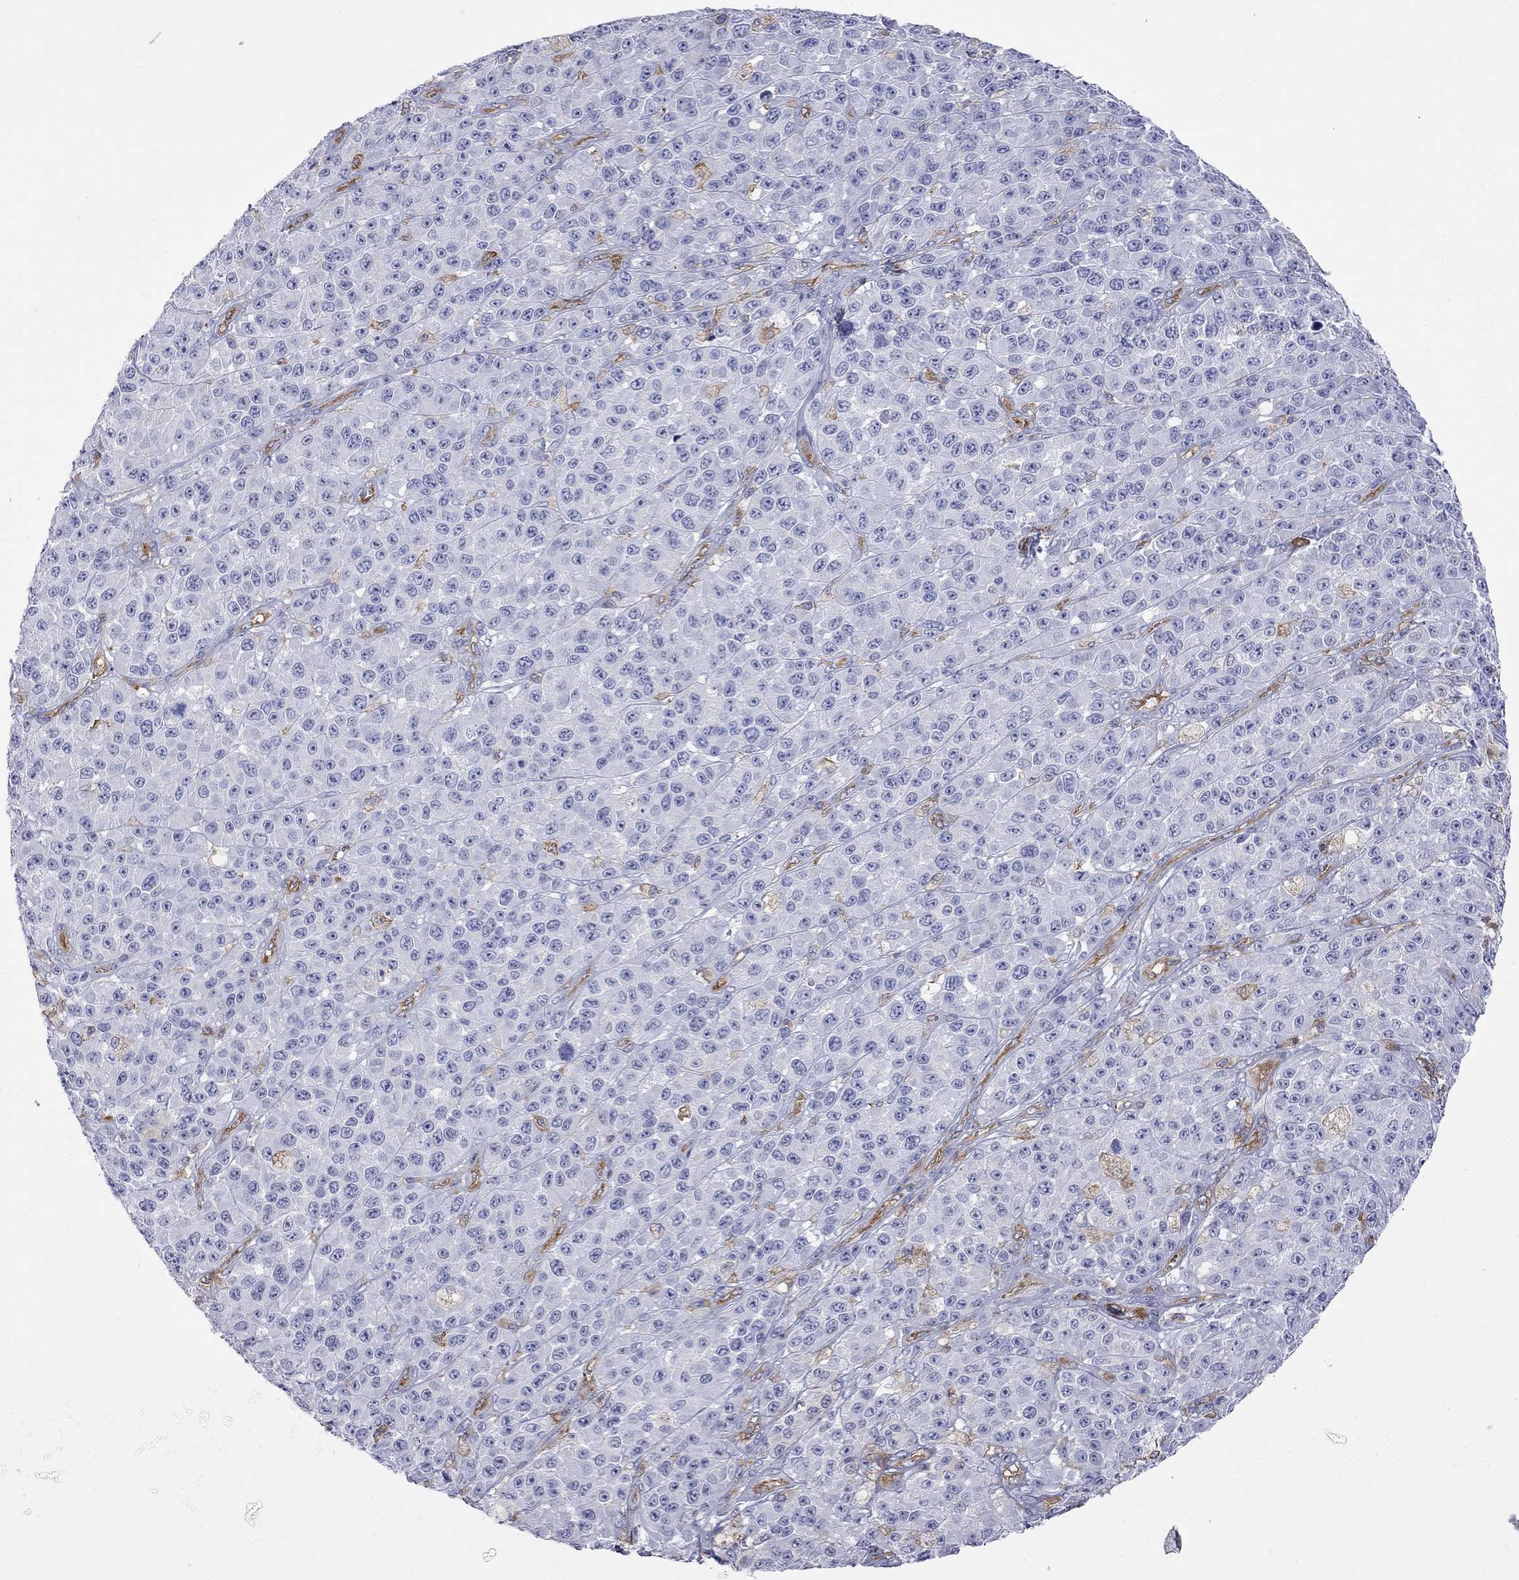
{"staining": {"intensity": "negative", "quantity": "none", "location": "none"}, "tissue": "melanoma", "cell_type": "Tumor cells", "image_type": "cancer", "snomed": [{"axis": "morphology", "description": "Malignant melanoma, NOS"}, {"axis": "topography", "description": "Skin"}], "caption": "An IHC image of malignant melanoma is shown. There is no staining in tumor cells of malignant melanoma.", "gene": "ABI3", "patient": {"sex": "female", "age": 58}}